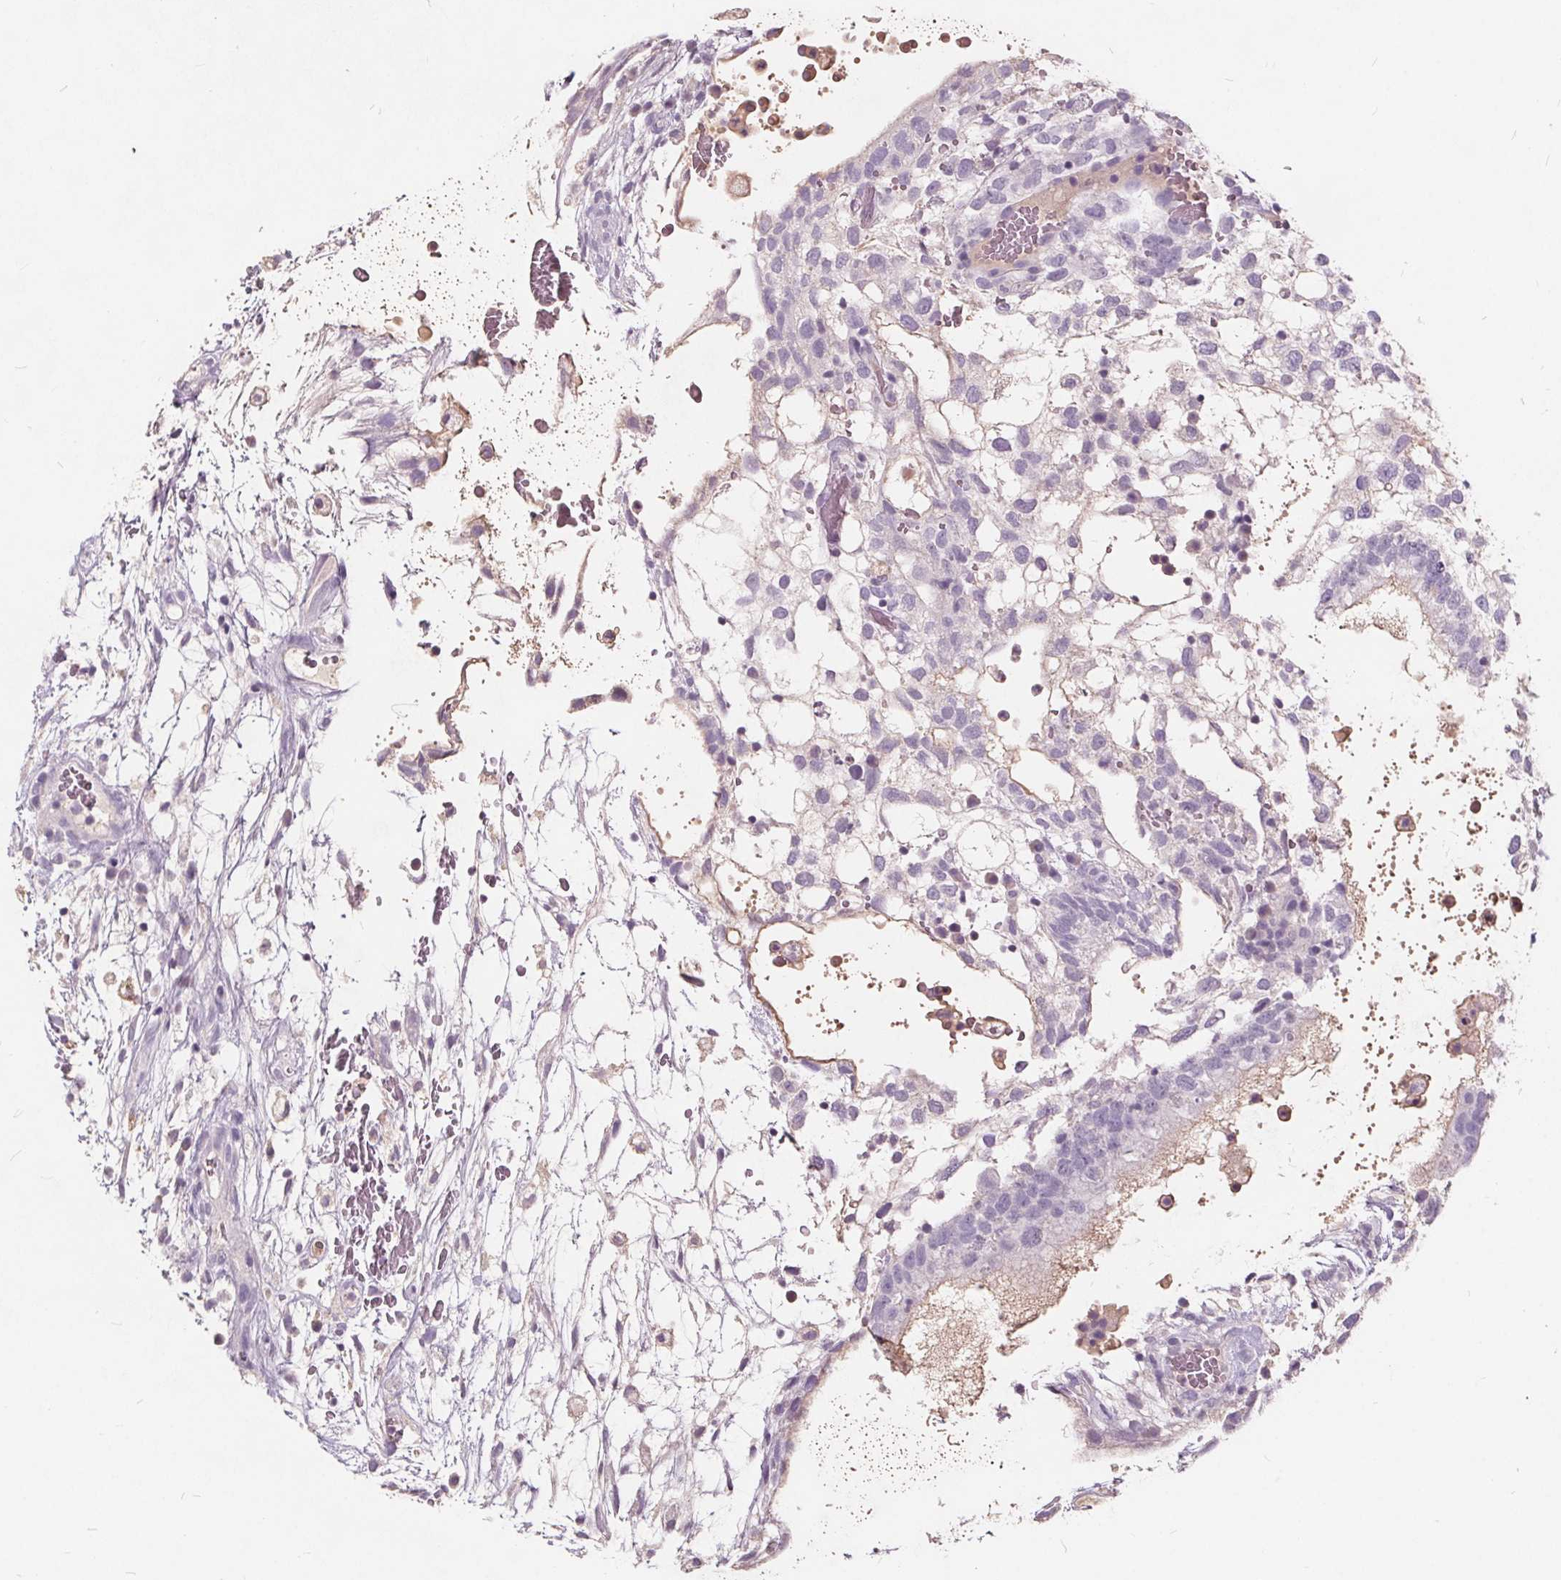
{"staining": {"intensity": "negative", "quantity": "none", "location": "none"}, "tissue": "testis cancer", "cell_type": "Tumor cells", "image_type": "cancer", "snomed": [{"axis": "morphology", "description": "Normal tissue, NOS"}, {"axis": "morphology", "description": "Carcinoma, Embryonal, NOS"}, {"axis": "topography", "description": "Testis"}], "caption": "Photomicrograph shows no protein positivity in tumor cells of testis cancer tissue.", "gene": "PLA2G2E", "patient": {"sex": "male", "age": 32}}